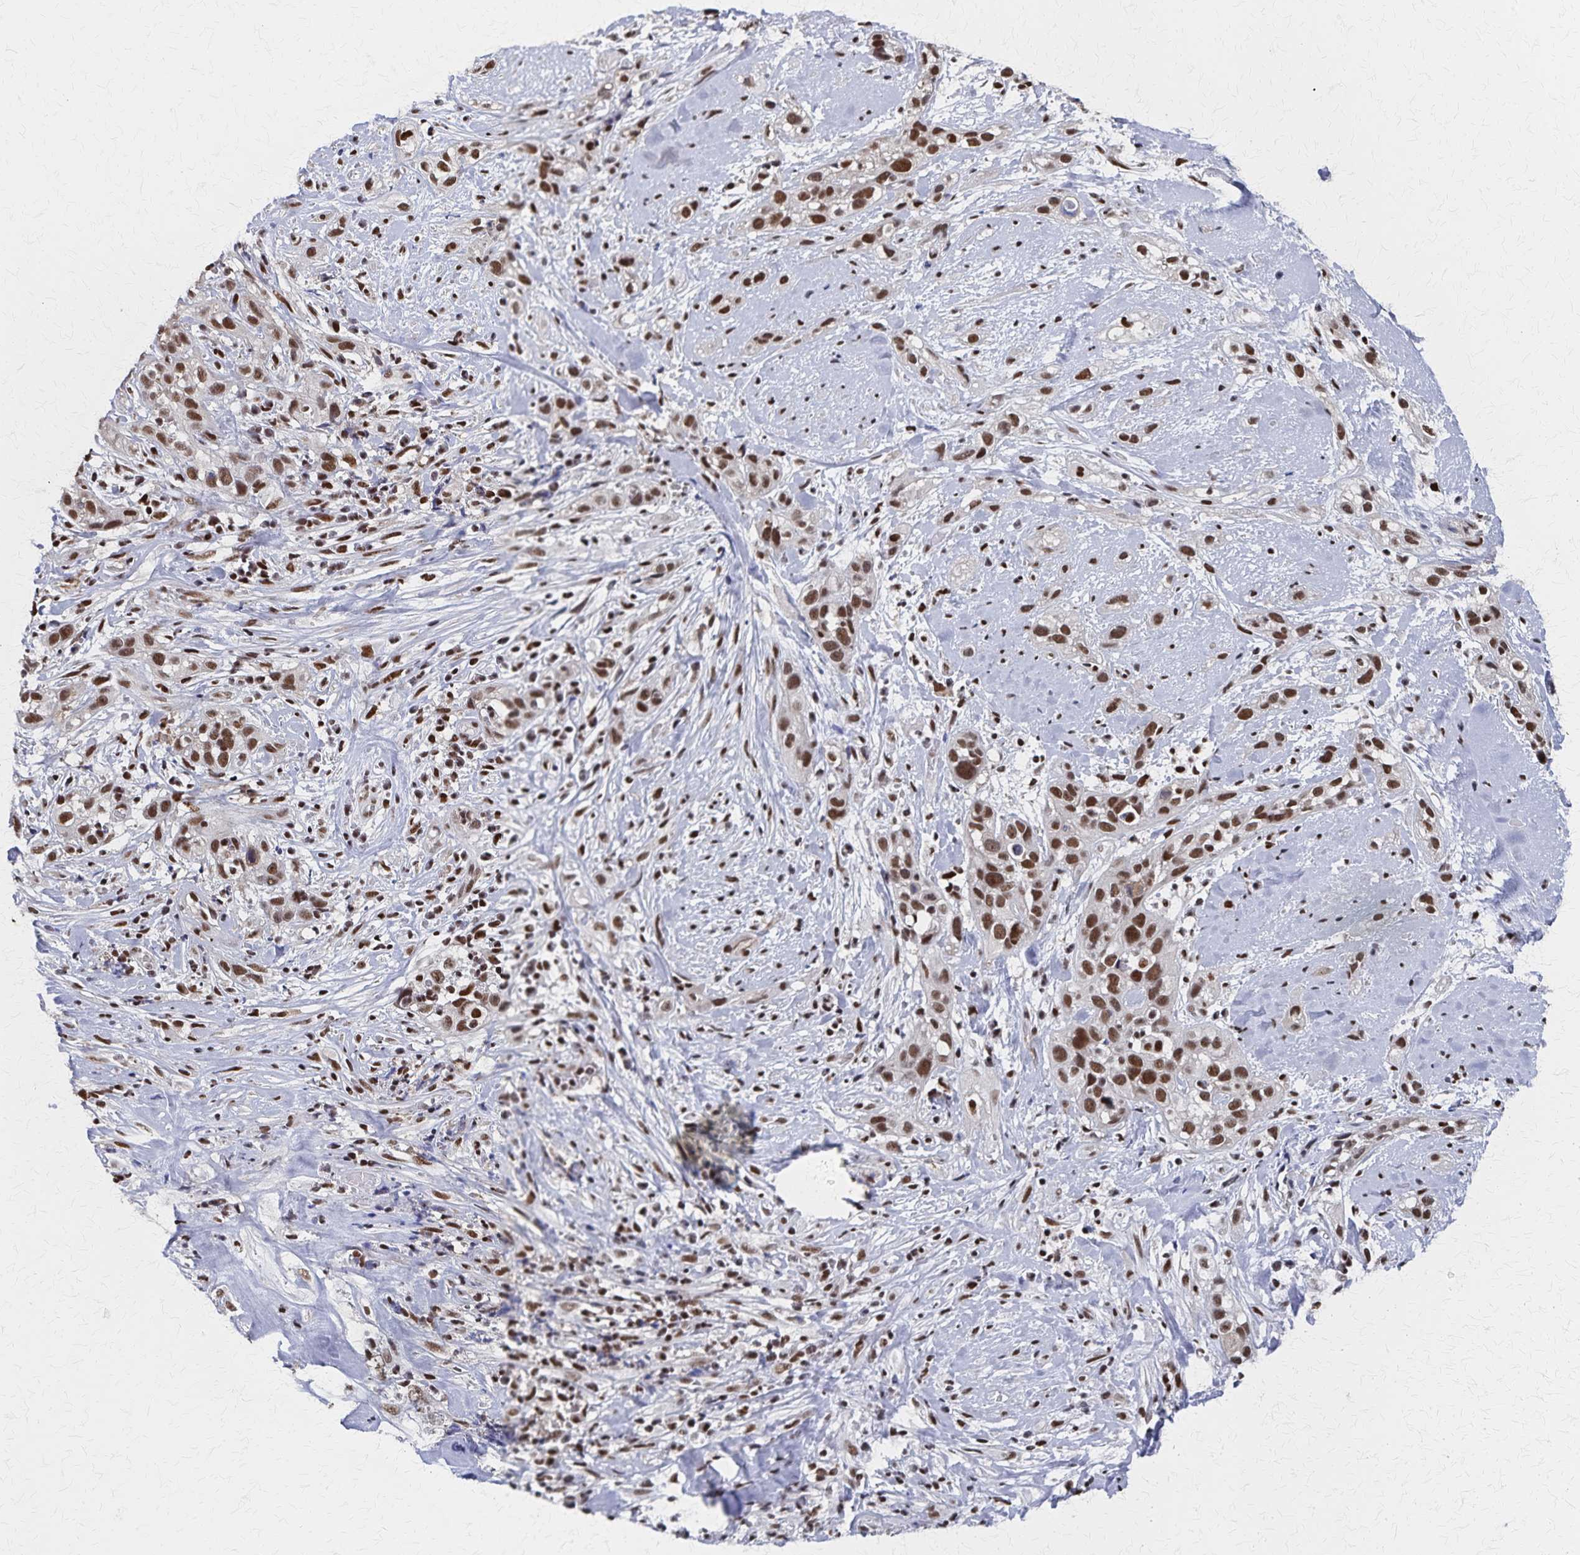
{"staining": {"intensity": "moderate", "quantity": ">75%", "location": "nuclear"}, "tissue": "skin cancer", "cell_type": "Tumor cells", "image_type": "cancer", "snomed": [{"axis": "morphology", "description": "Squamous cell carcinoma, NOS"}, {"axis": "topography", "description": "Skin"}], "caption": "Protein staining of skin cancer (squamous cell carcinoma) tissue reveals moderate nuclear staining in about >75% of tumor cells.", "gene": "GTF2B", "patient": {"sex": "male", "age": 82}}